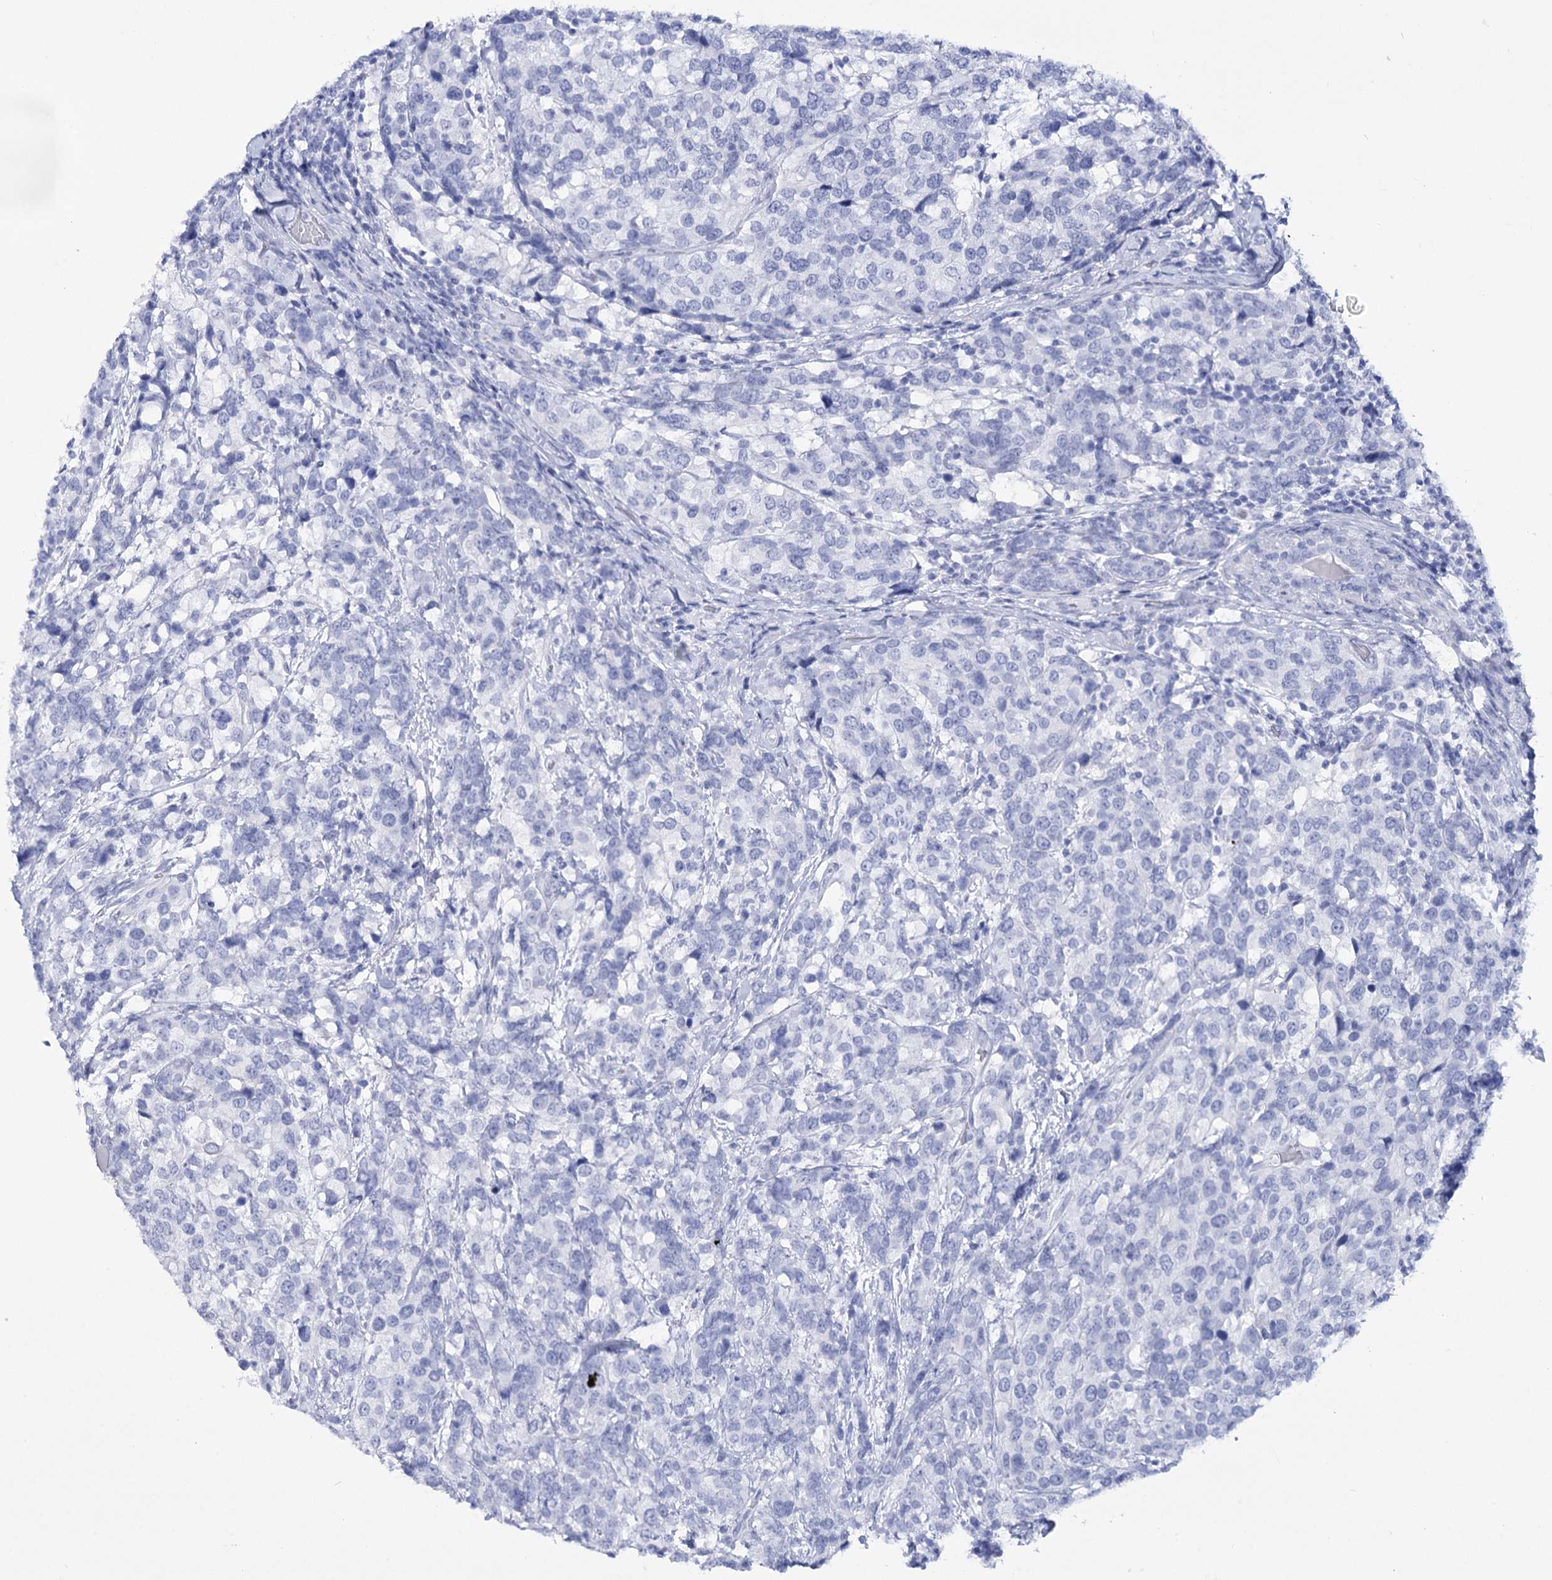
{"staining": {"intensity": "negative", "quantity": "none", "location": "none"}, "tissue": "breast cancer", "cell_type": "Tumor cells", "image_type": "cancer", "snomed": [{"axis": "morphology", "description": "Lobular carcinoma"}, {"axis": "topography", "description": "Breast"}], "caption": "A micrograph of lobular carcinoma (breast) stained for a protein exhibits no brown staining in tumor cells.", "gene": "RNF186", "patient": {"sex": "female", "age": 59}}